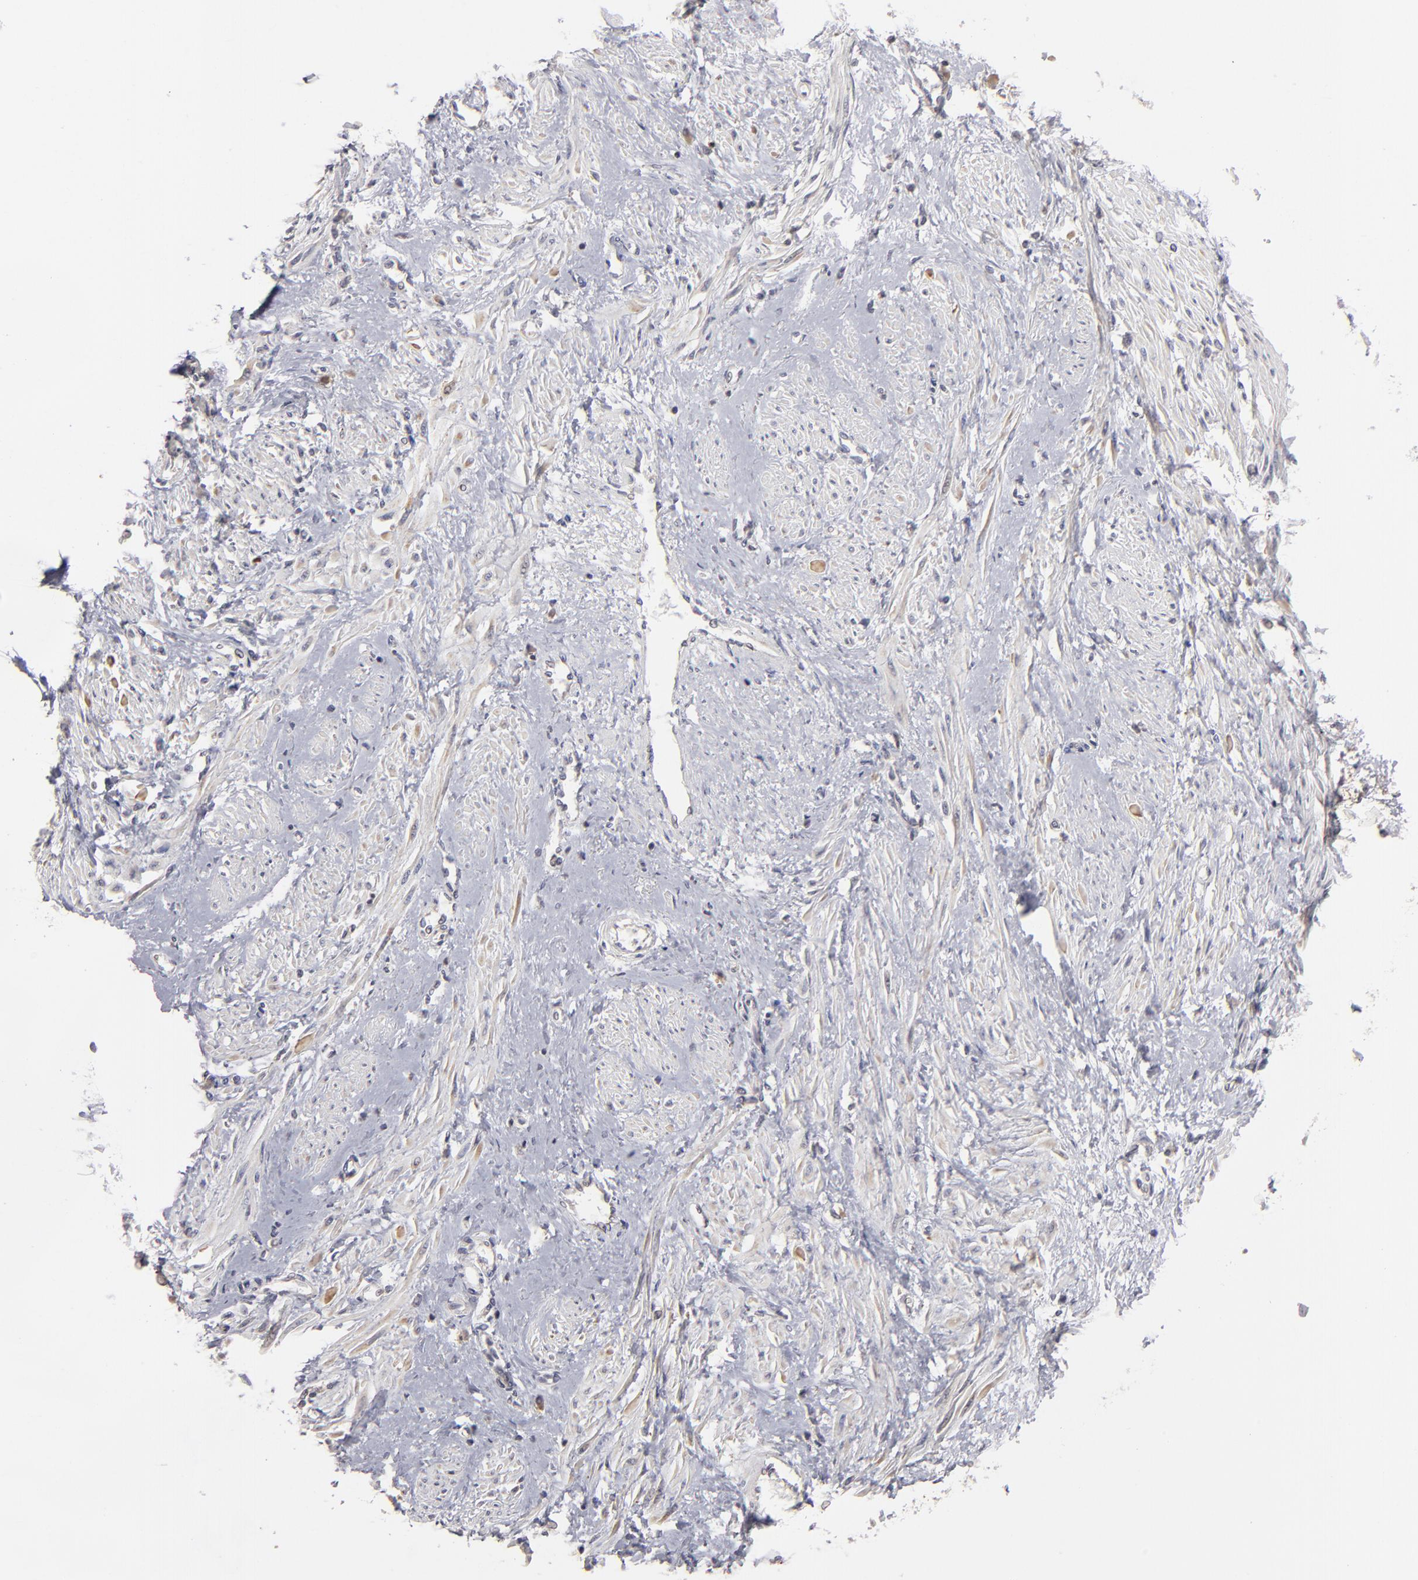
{"staining": {"intensity": "weak", "quantity": "25%-75%", "location": "cytoplasmic/membranous"}, "tissue": "smooth muscle", "cell_type": "Smooth muscle cells", "image_type": "normal", "snomed": [{"axis": "morphology", "description": "Normal tissue, NOS"}, {"axis": "topography", "description": "Smooth muscle"}, {"axis": "topography", "description": "Uterus"}], "caption": "Protein analysis of benign smooth muscle shows weak cytoplasmic/membranous positivity in approximately 25%-75% of smooth muscle cells. The staining is performed using DAB brown chromogen to label protein expression. The nuclei are counter-stained blue using hematoxylin.", "gene": "GLCCI1", "patient": {"sex": "female", "age": 39}}